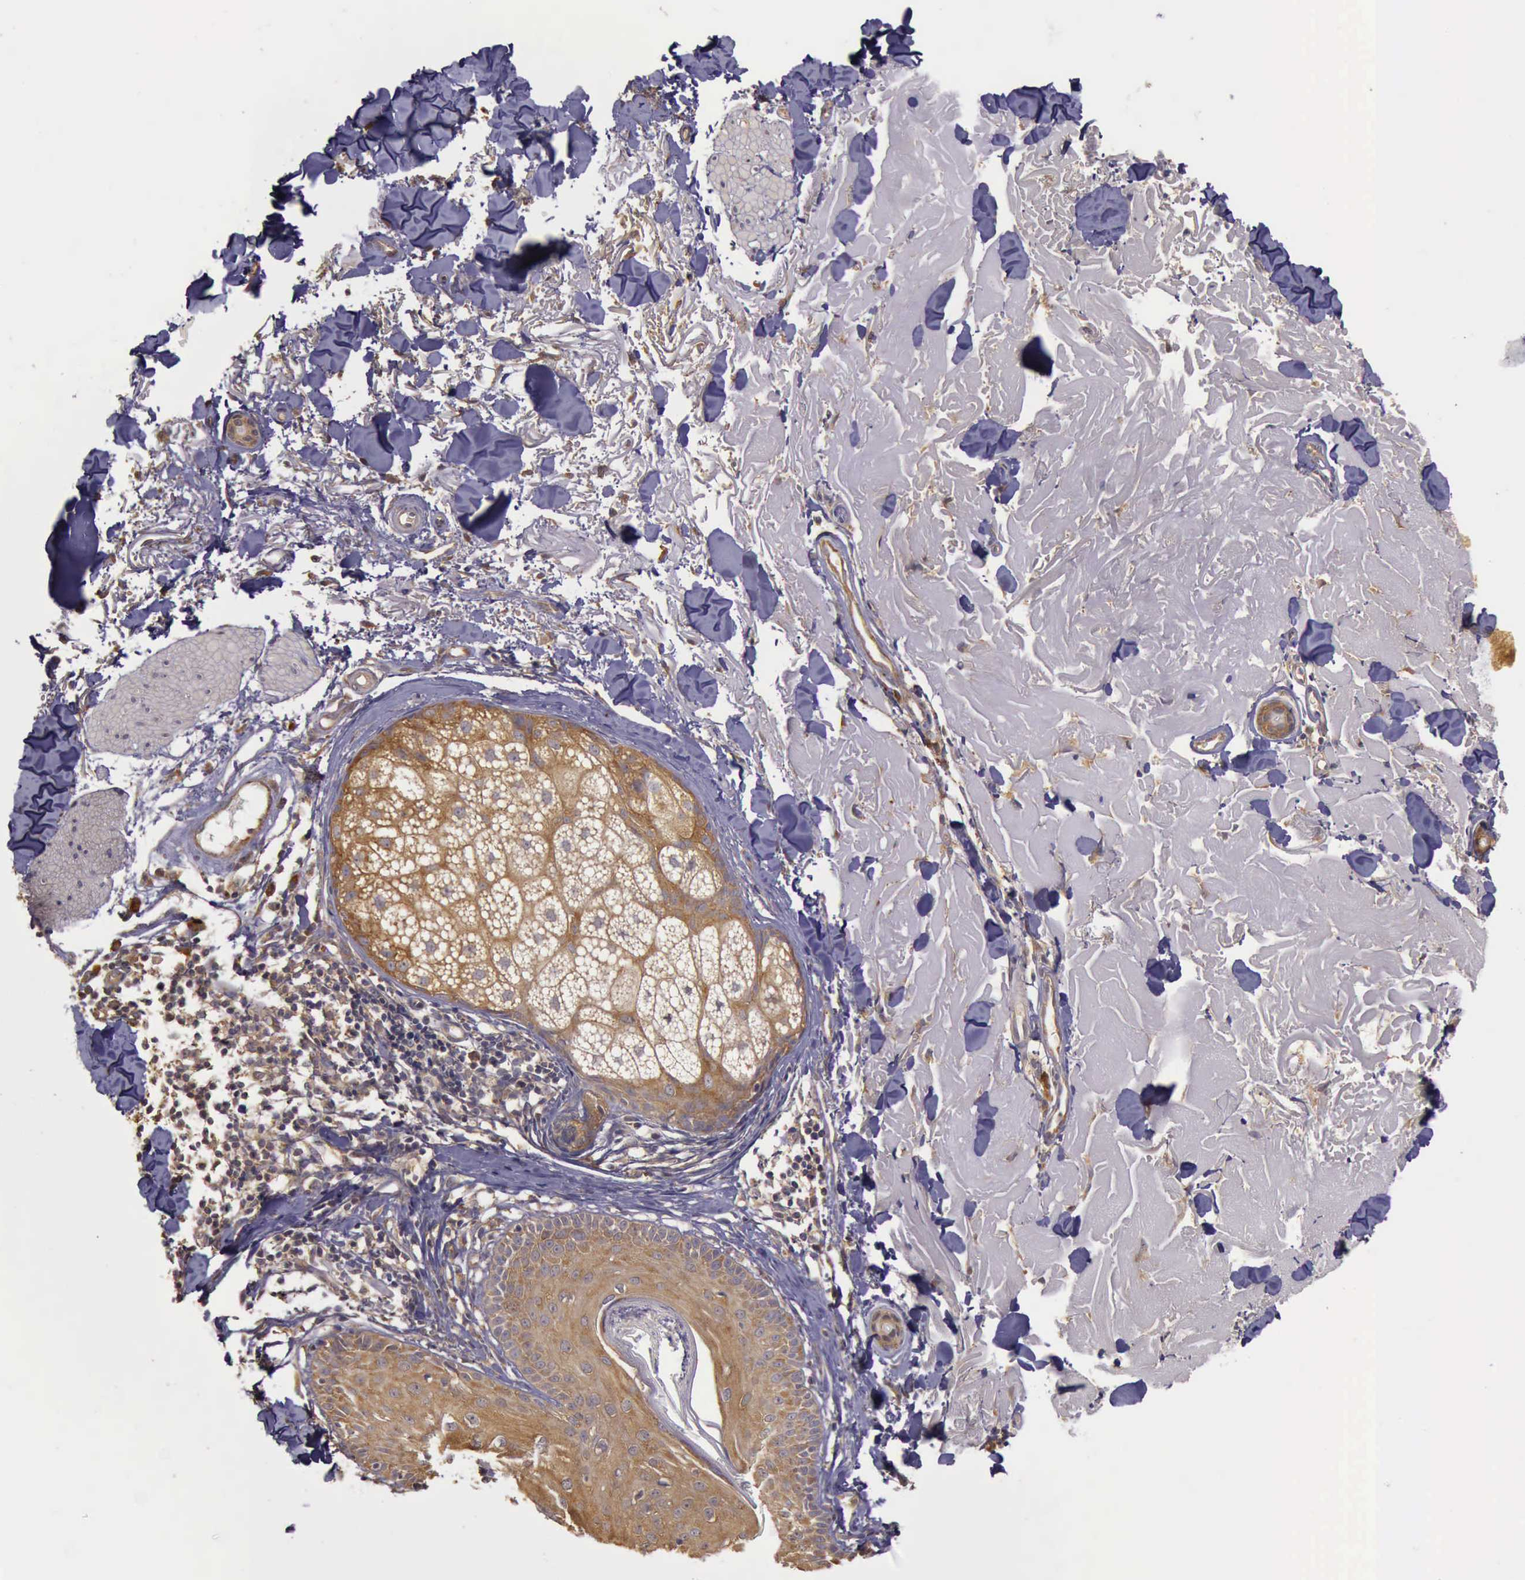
{"staining": {"intensity": "moderate", "quantity": ">75%", "location": "cytoplasmic/membranous"}, "tissue": "skin", "cell_type": "Fibroblasts", "image_type": "normal", "snomed": [{"axis": "morphology", "description": "Normal tissue, NOS"}, {"axis": "topography", "description": "Skin"}], "caption": "An image showing moderate cytoplasmic/membranous staining in approximately >75% of fibroblasts in benign skin, as visualized by brown immunohistochemical staining.", "gene": "EIF5", "patient": {"sex": "male", "age": 86}}